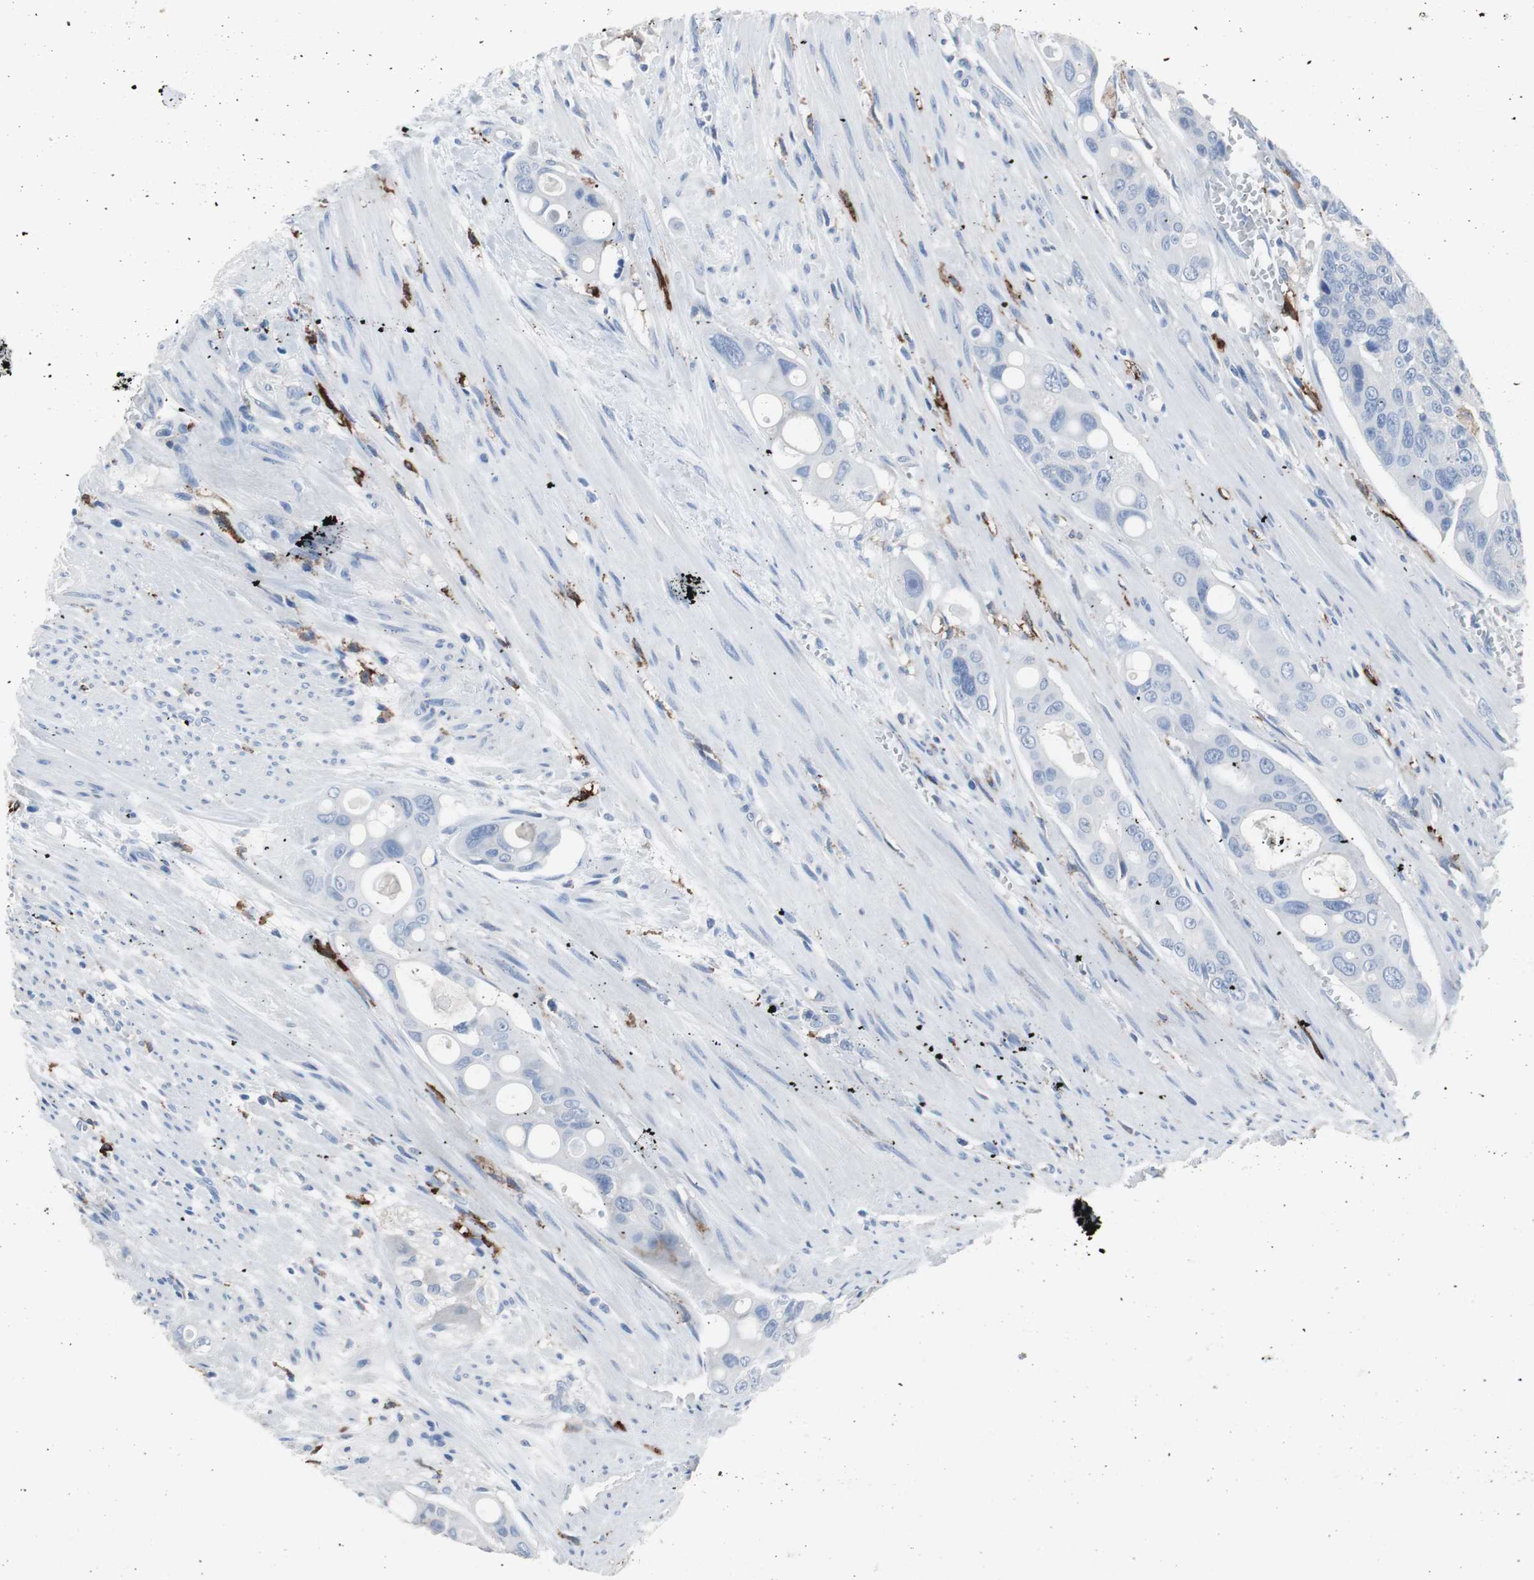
{"staining": {"intensity": "negative", "quantity": "none", "location": "none"}, "tissue": "colorectal cancer", "cell_type": "Tumor cells", "image_type": "cancer", "snomed": [{"axis": "morphology", "description": "Adenocarcinoma, NOS"}, {"axis": "topography", "description": "Colon"}], "caption": "Tumor cells show no significant expression in colorectal adenocarcinoma.", "gene": "FCGR2B", "patient": {"sex": "female", "age": 57}}